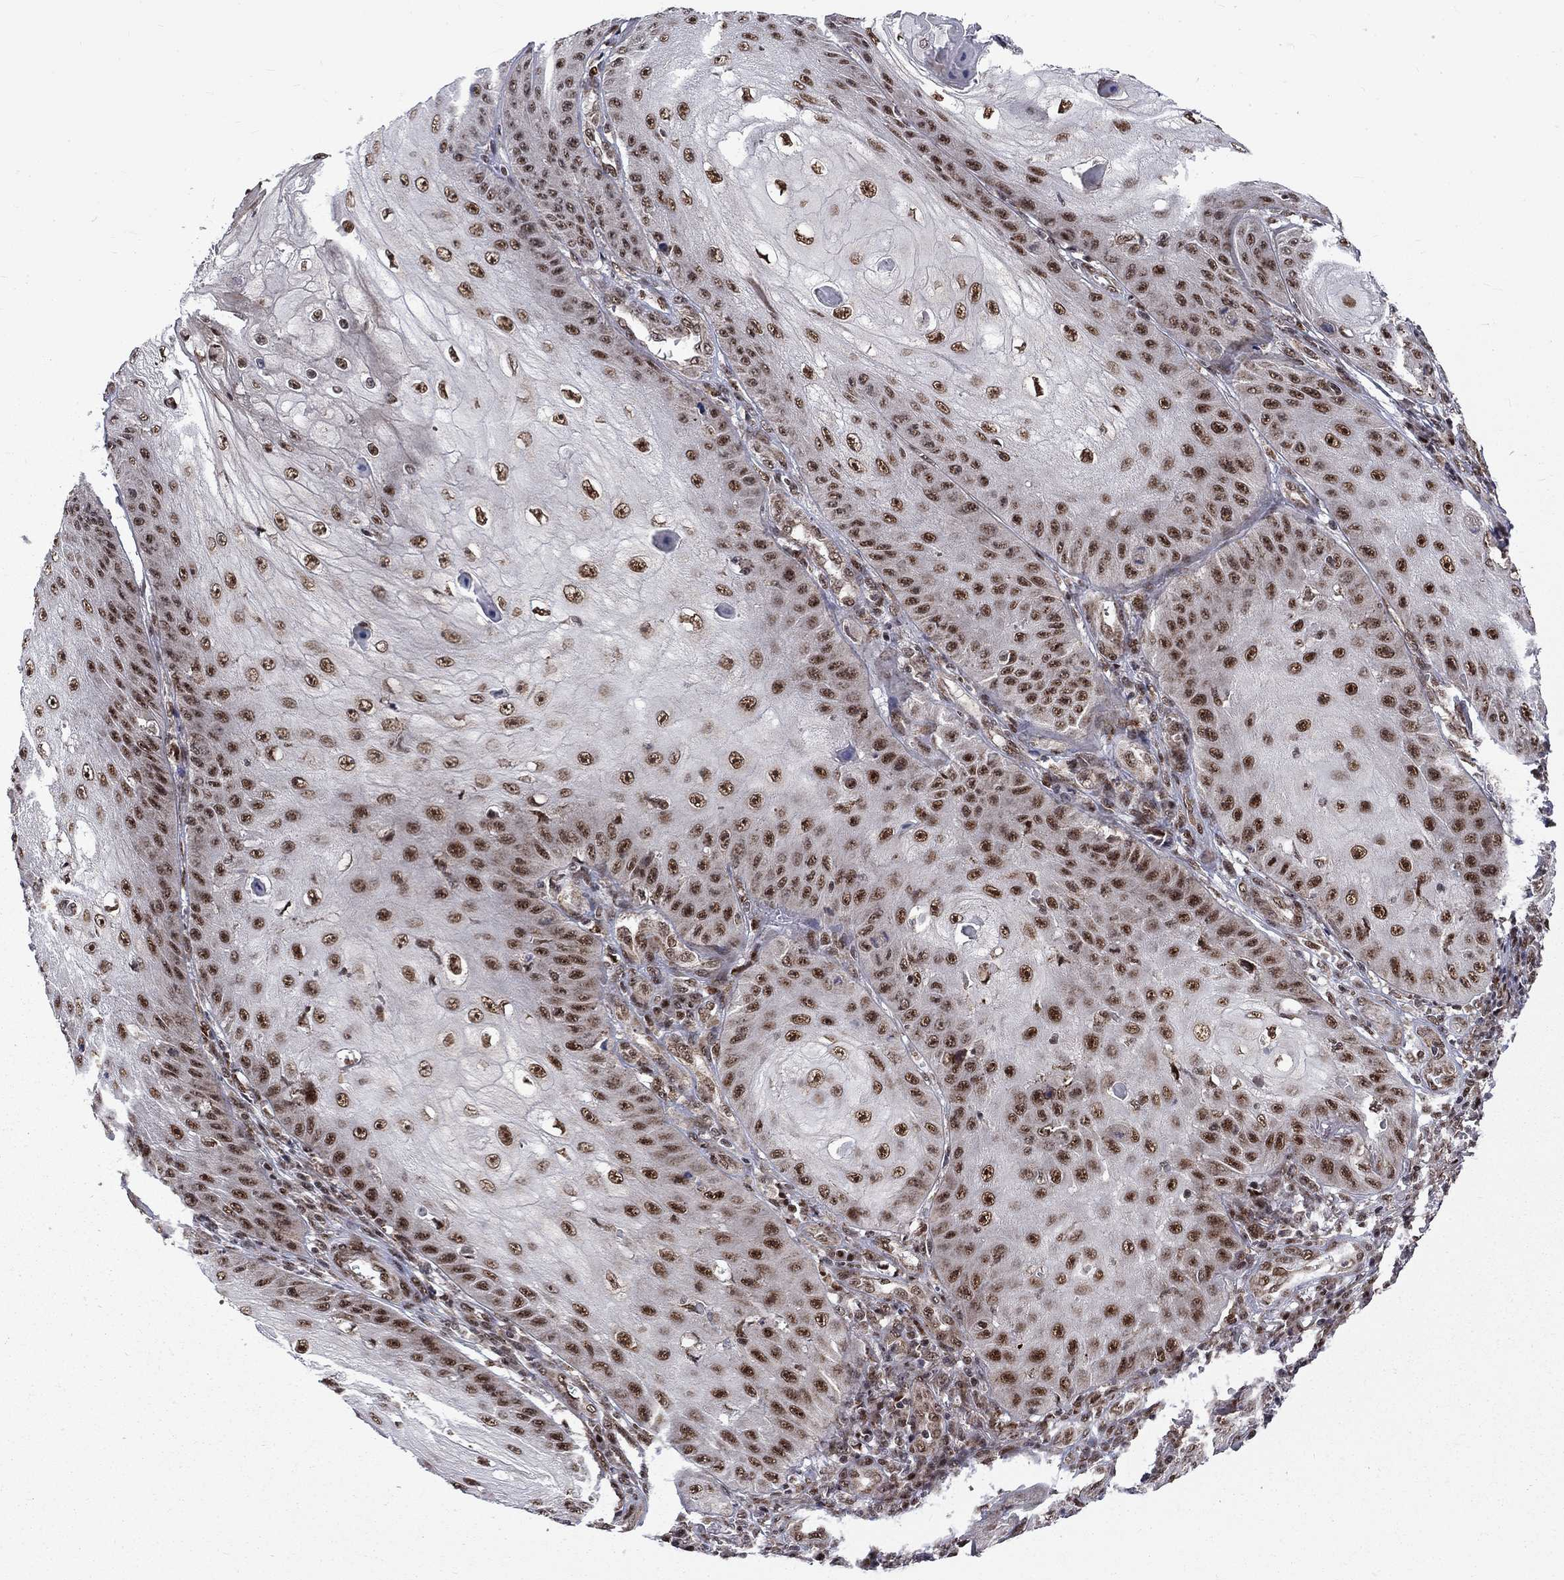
{"staining": {"intensity": "strong", "quantity": "25%-75%", "location": "cytoplasmic/membranous"}, "tissue": "skin cancer", "cell_type": "Tumor cells", "image_type": "cancer", "snomed": [{"axis": "morphology", "description": "Squamous cell carcinoma, NOS"}, {"axis": "topography", "description": "Skin"}], "caption": "Human skin cancer stained for a protein (brown) shows strong cytoplasmic/membranous positive positivity in about 25%-75% of tumor cells.", "gene": "KPNA3", "patient": {"sex": "male", "age": 70}}